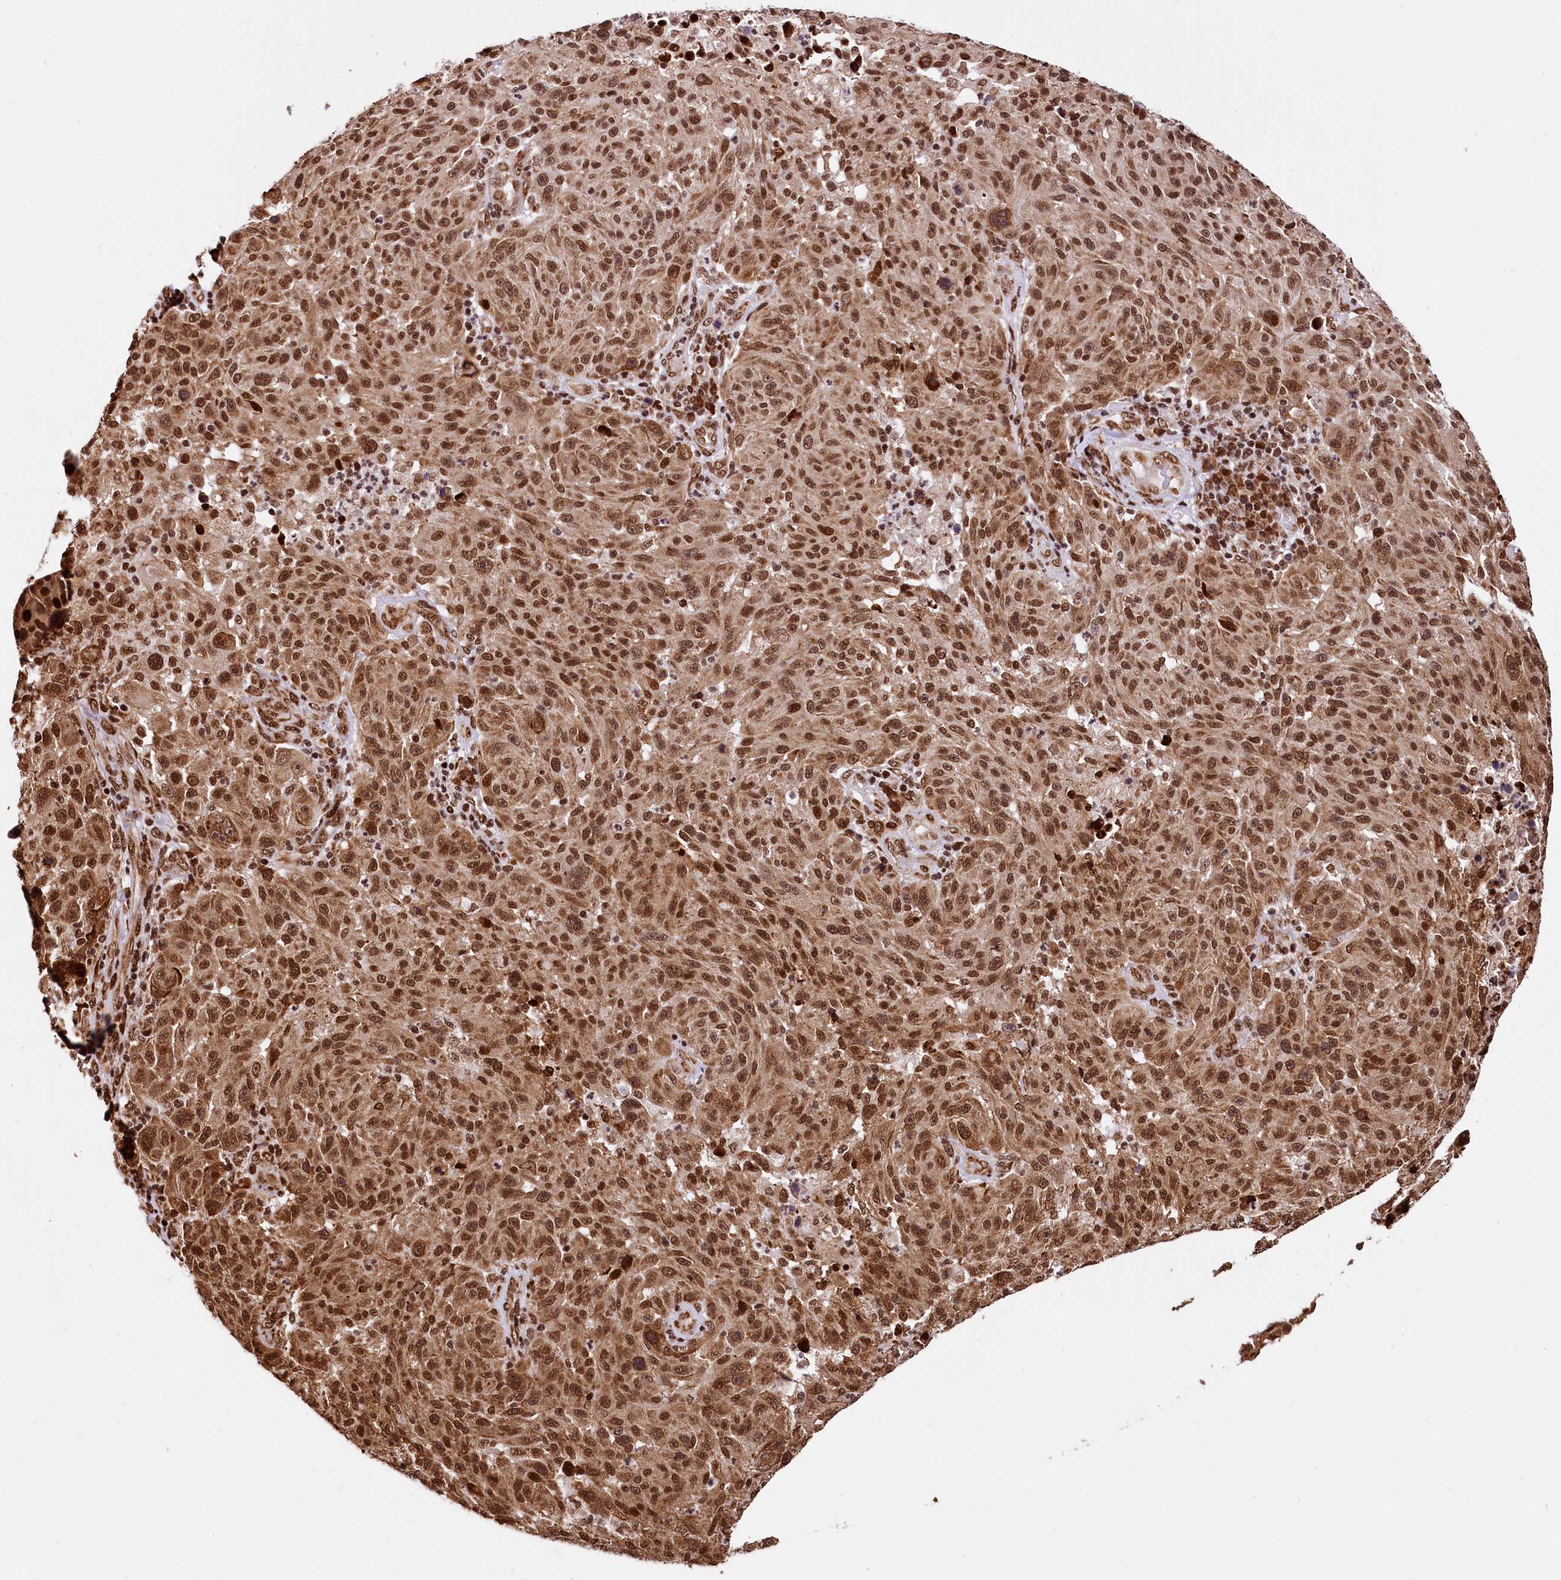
{"staining": {"intensity": "moderate", "quantity": ">75%", "location": "cytoplasmic/membranous,nuclear"}, "tissue": "melanoma", "cell_type": "Tumor cells", "image_type": "cancer", "snomed": [{"axis": "morphology", "description": "Malignant melanoma, NOS"}, {"axis": "topography", "description": "Skin"}], "caption": "Human melanoma stained with a protein marker exhibits moderate staining in tumor cells.", "gene": "PDS5B", "patient": {"sex": "male", "age": 53}}